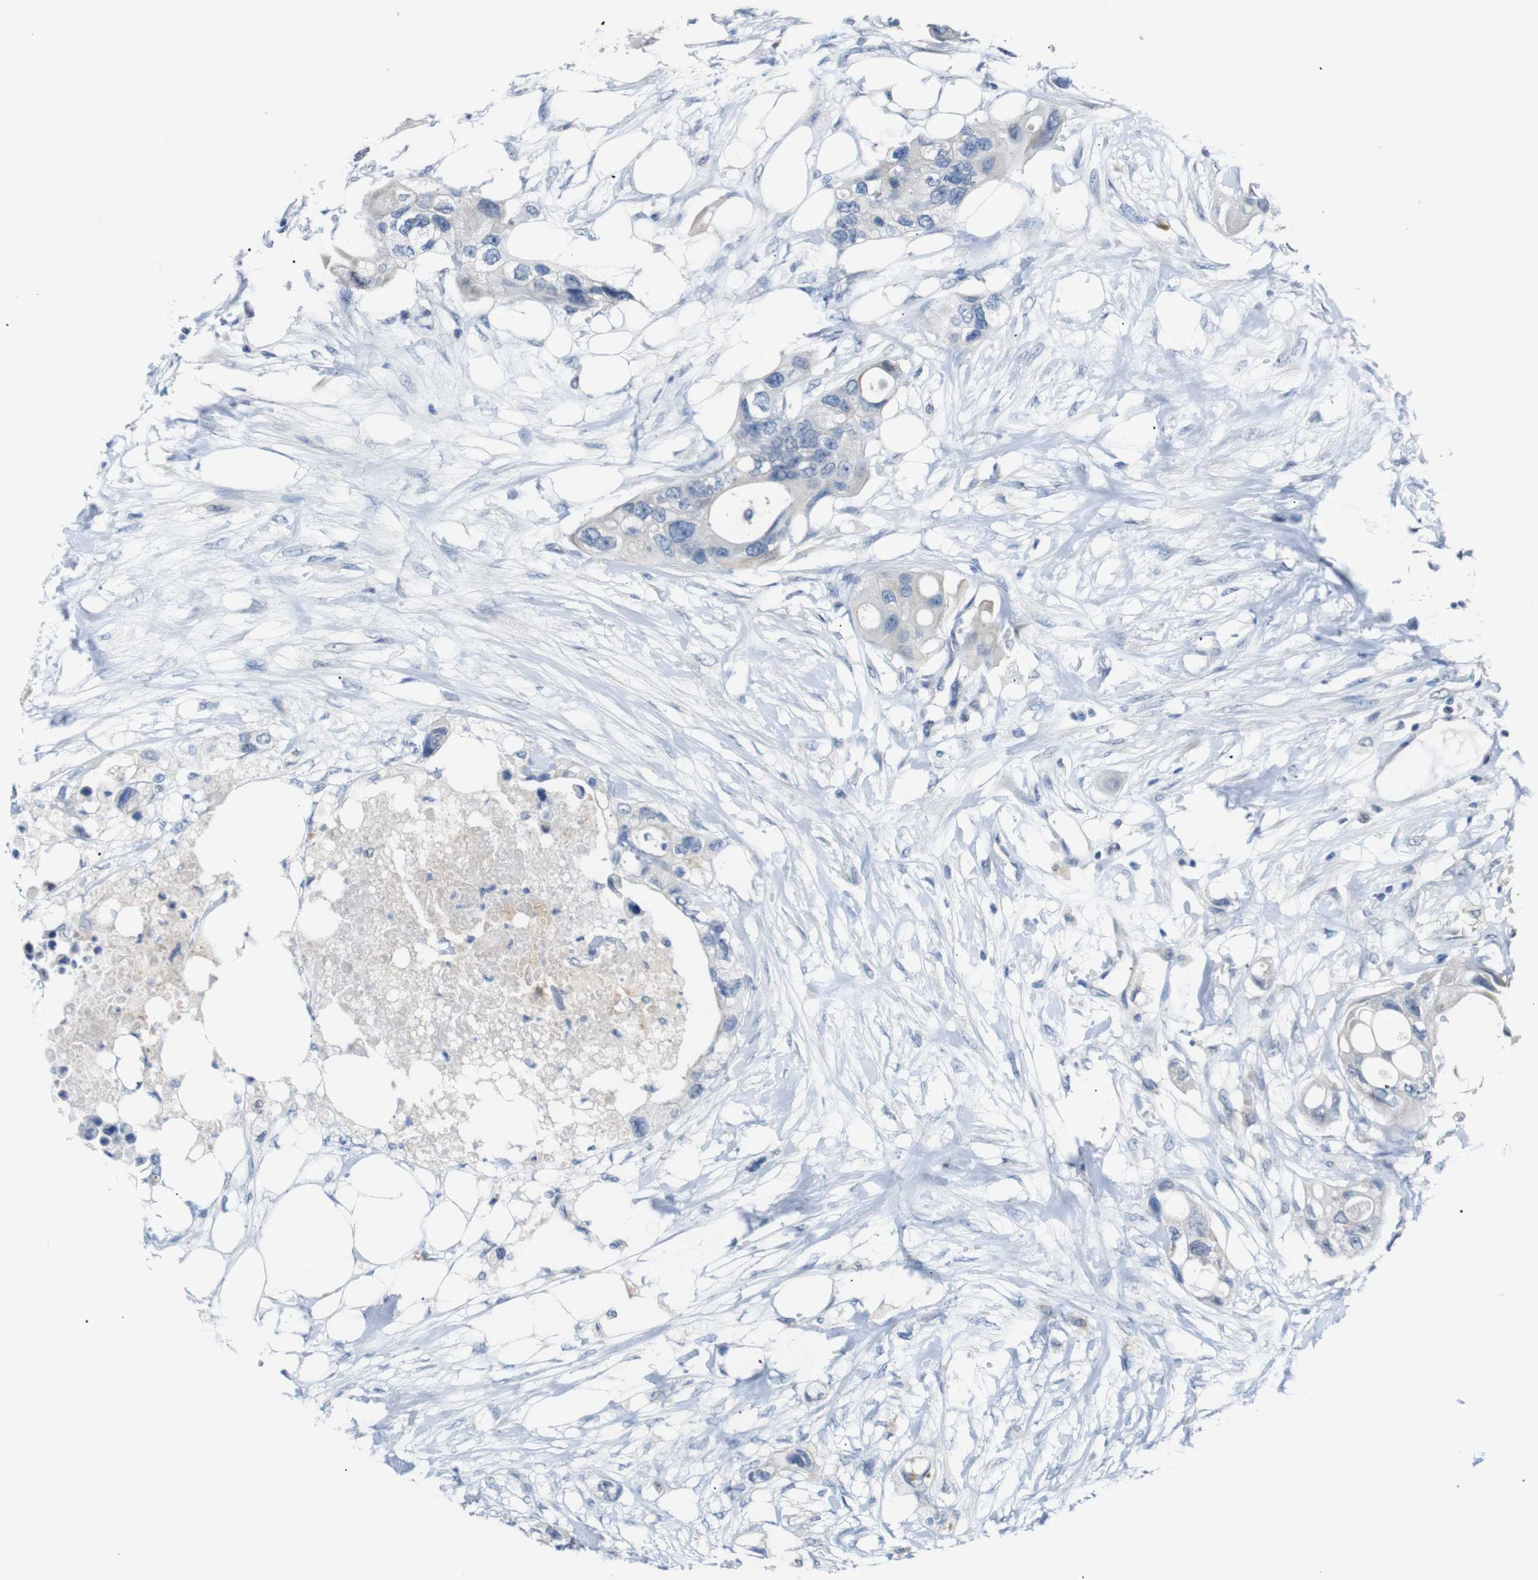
{"staining": {"intensity": "negative", "quantity": "none", "location": "none"}, "tissue": "colorectal cancer", "cell_type": "Tumor cells", "image_type": "cancer", "snomed": [{"axis": "morphology", "description": "Adenocarcinoma, NOS"}, {"axis": "topography", "description": "Colon"}], "caption": "DAB immunohistochemical staining of colorectal cancer (adenocarcinoma) shows no significant staining in tumor cells.", "gene": "CHRM5", "patient": {"sex": "female", "age": 57}}